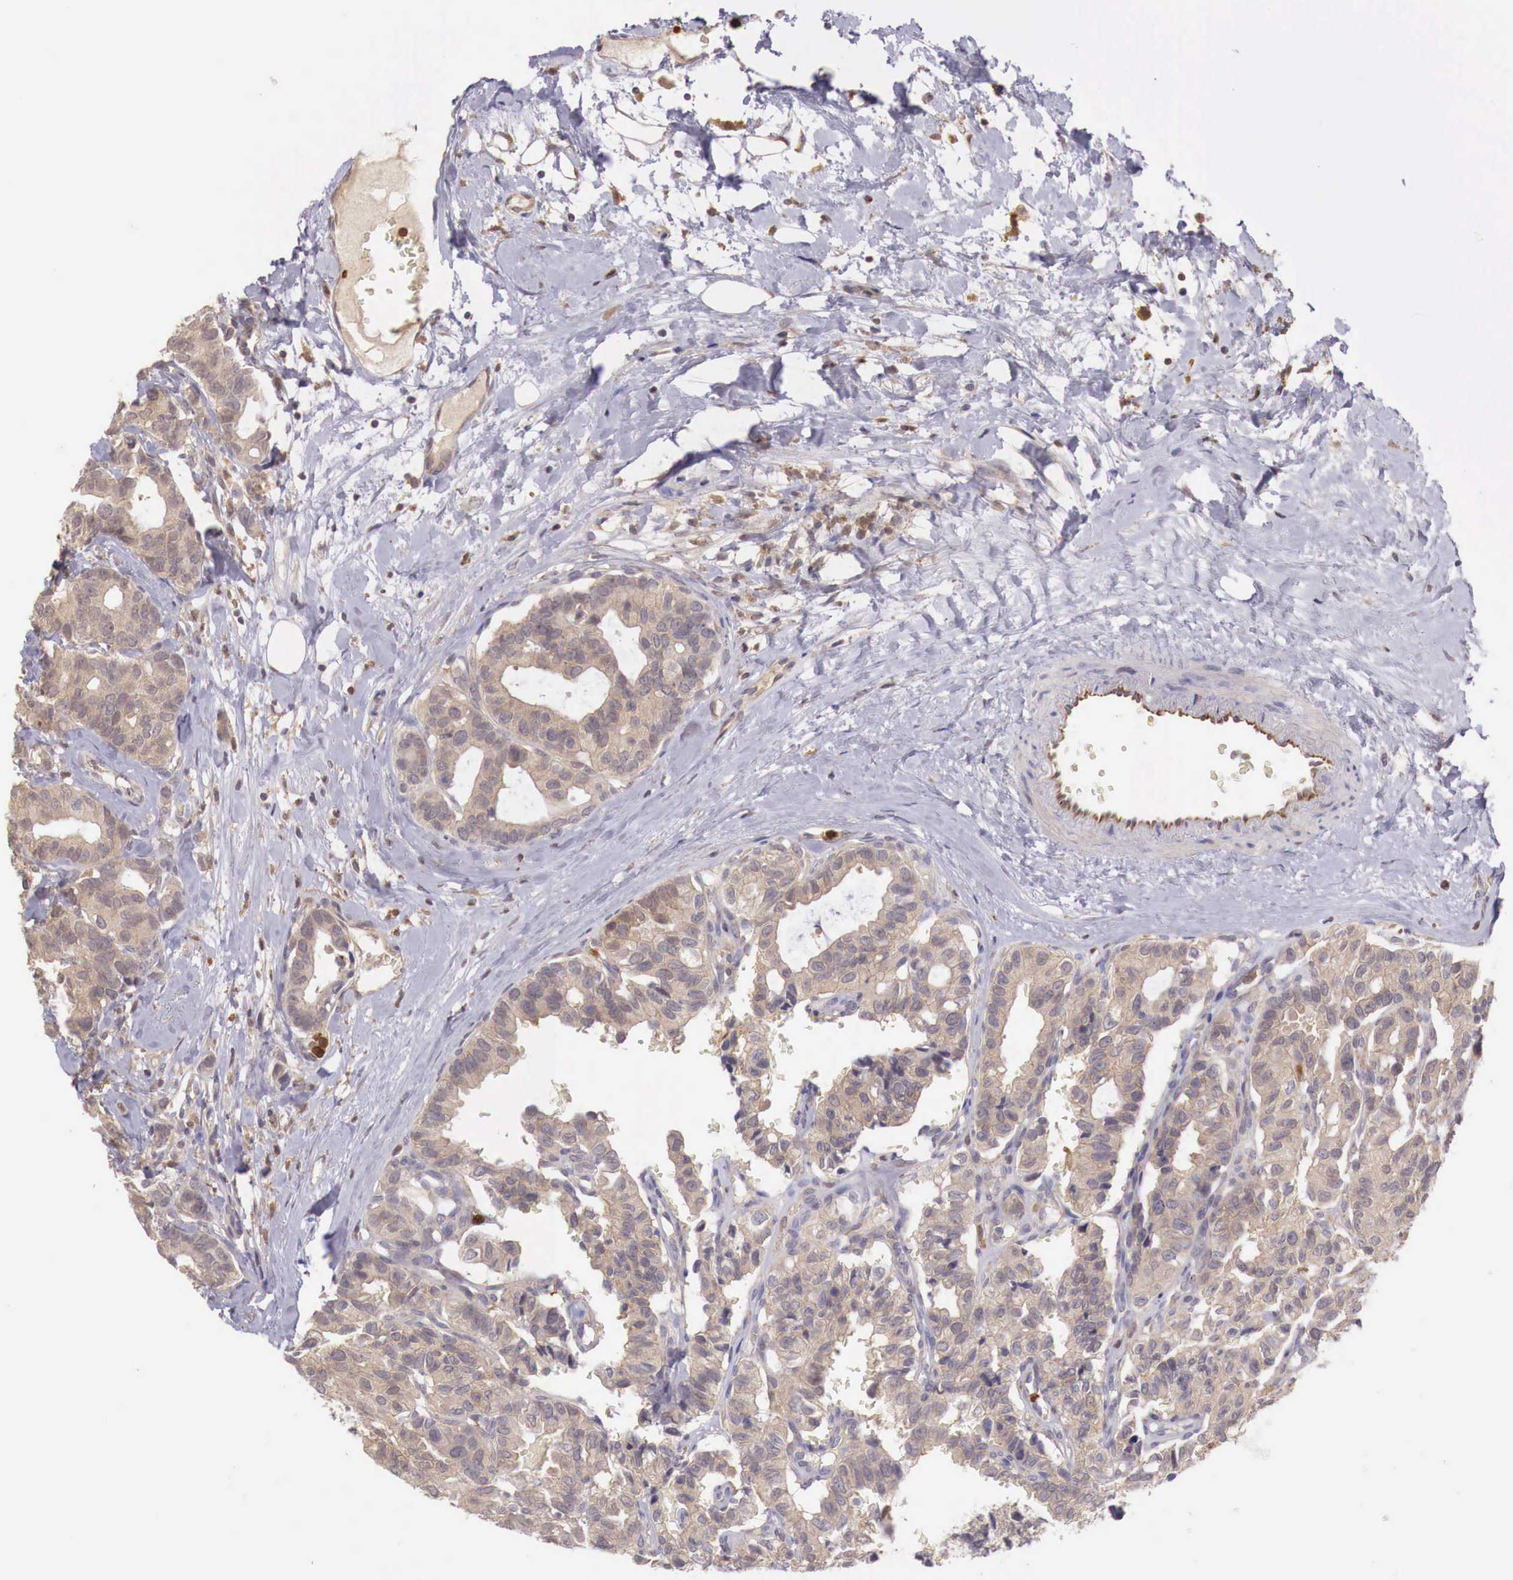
{"staining": {"intensity": "weak", "quantity": ">75%", "location": "cytoplasmic/membranous"}, "tissue": "breast cancer", "cell_type": "Tumor cells", "image_type": "cancer", "snomed": [{"axis": "morphology", "description": "Duct carcinoma"}, {"axis": "topography", "description": "Breast"}], "caption": "A brown stain shows weak cytoplasmic/membranous staining of a protein in breast cancer tumor cells.", "gene": "GAB2", "patient": {"sex": "female", "age": 69}}